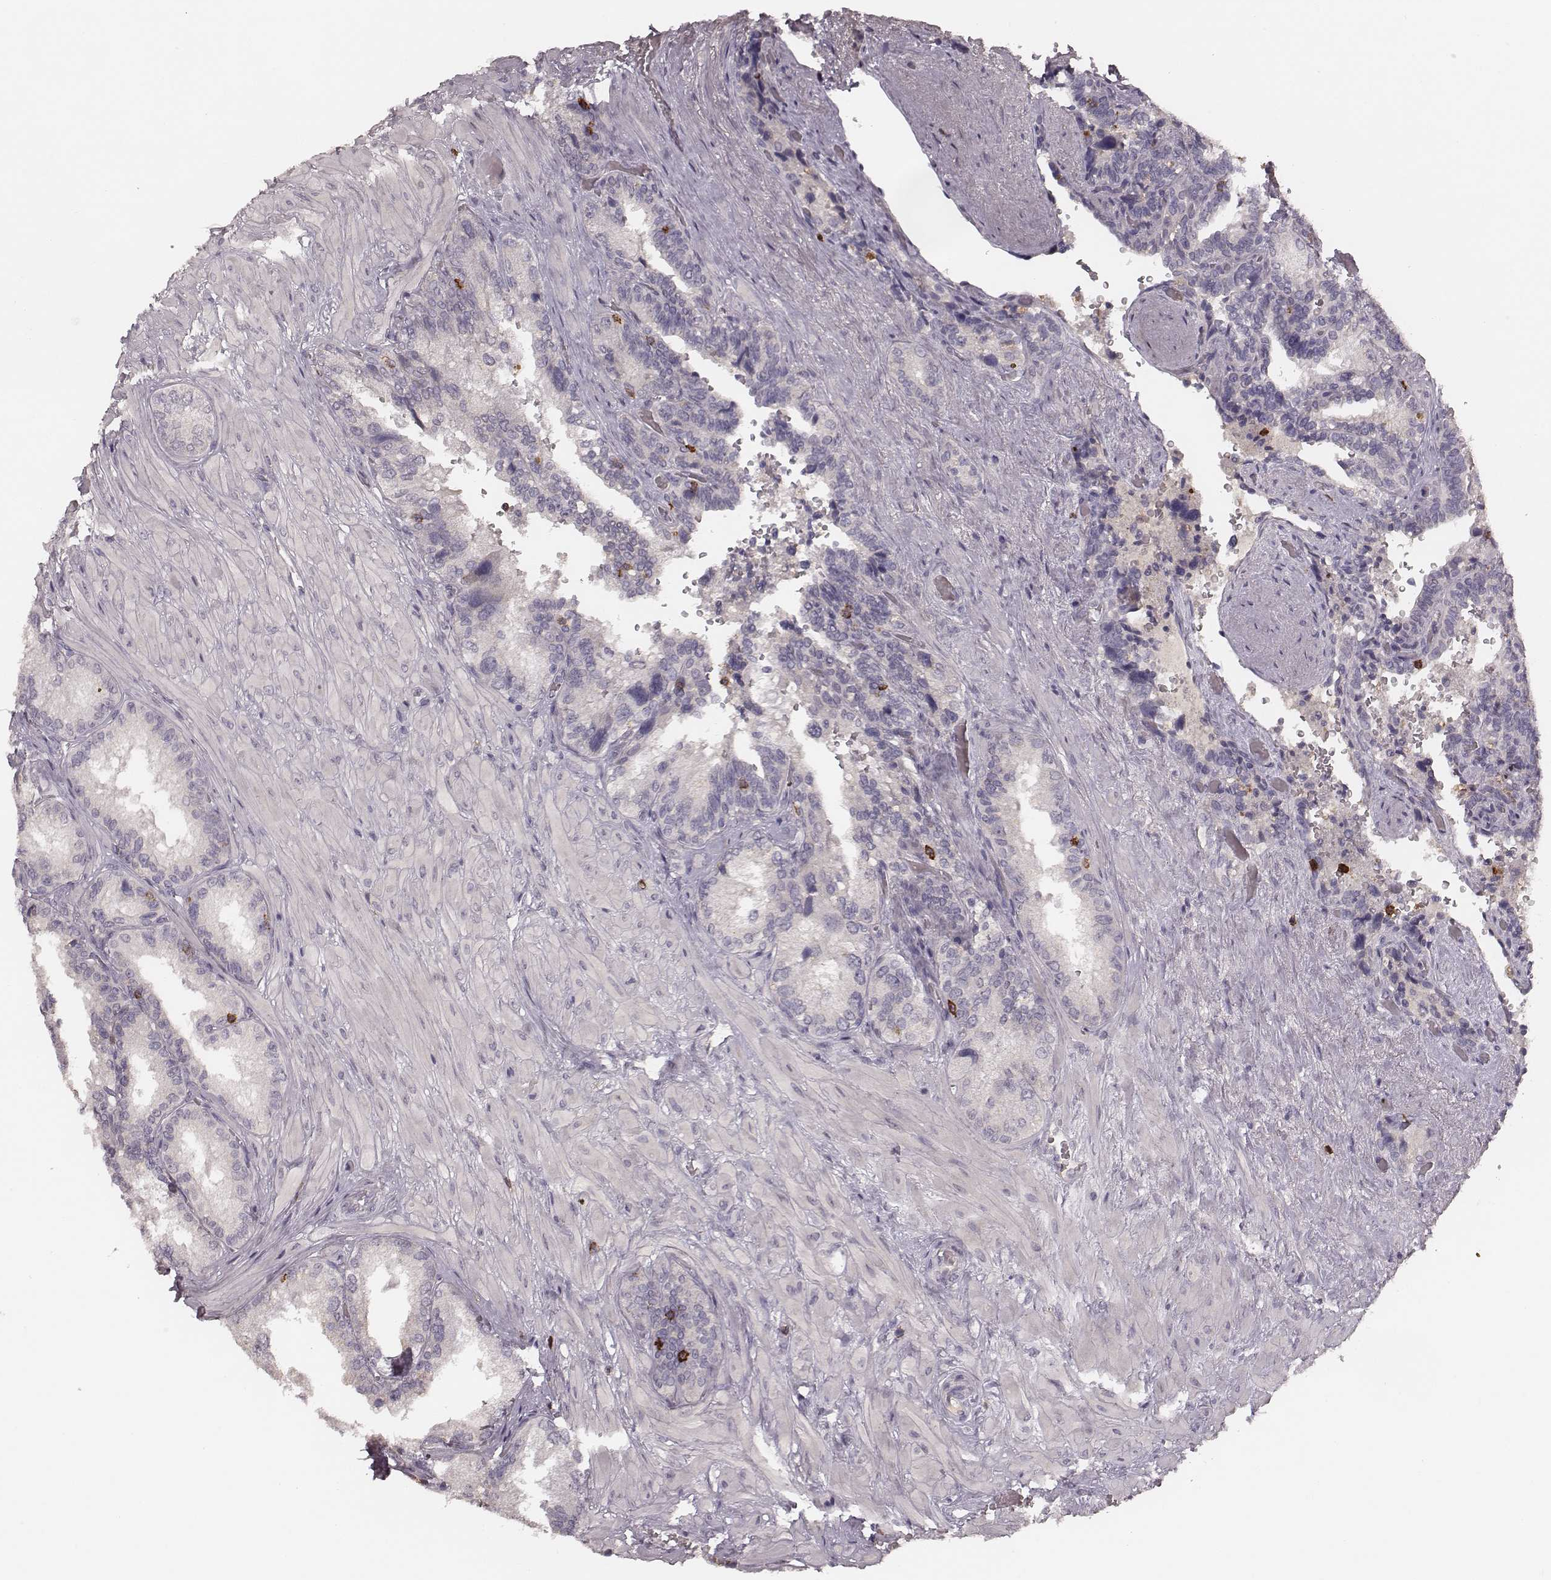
{"staining": {"intensity": "negative", "quantity": "none", "location": "none"}, "tissue": "seminal vesicle", "cell_type": "Glandular cells", "image_type": "normal", "snomed": [{"axis": "morphology", "description": "Normal tissue, NOS"}, {"axis": "topography", "description": "Seminal veicle"}], "caption": "The immunohistochemistry (IHC) histopathology image has no significant staining in glandular cells of seminal vesicle. (Immunohistochemistry (ihc), brightfield microscopy, high magnification).", "gene": "CD8A", "patient": {"sex": "male", "age": 69}}